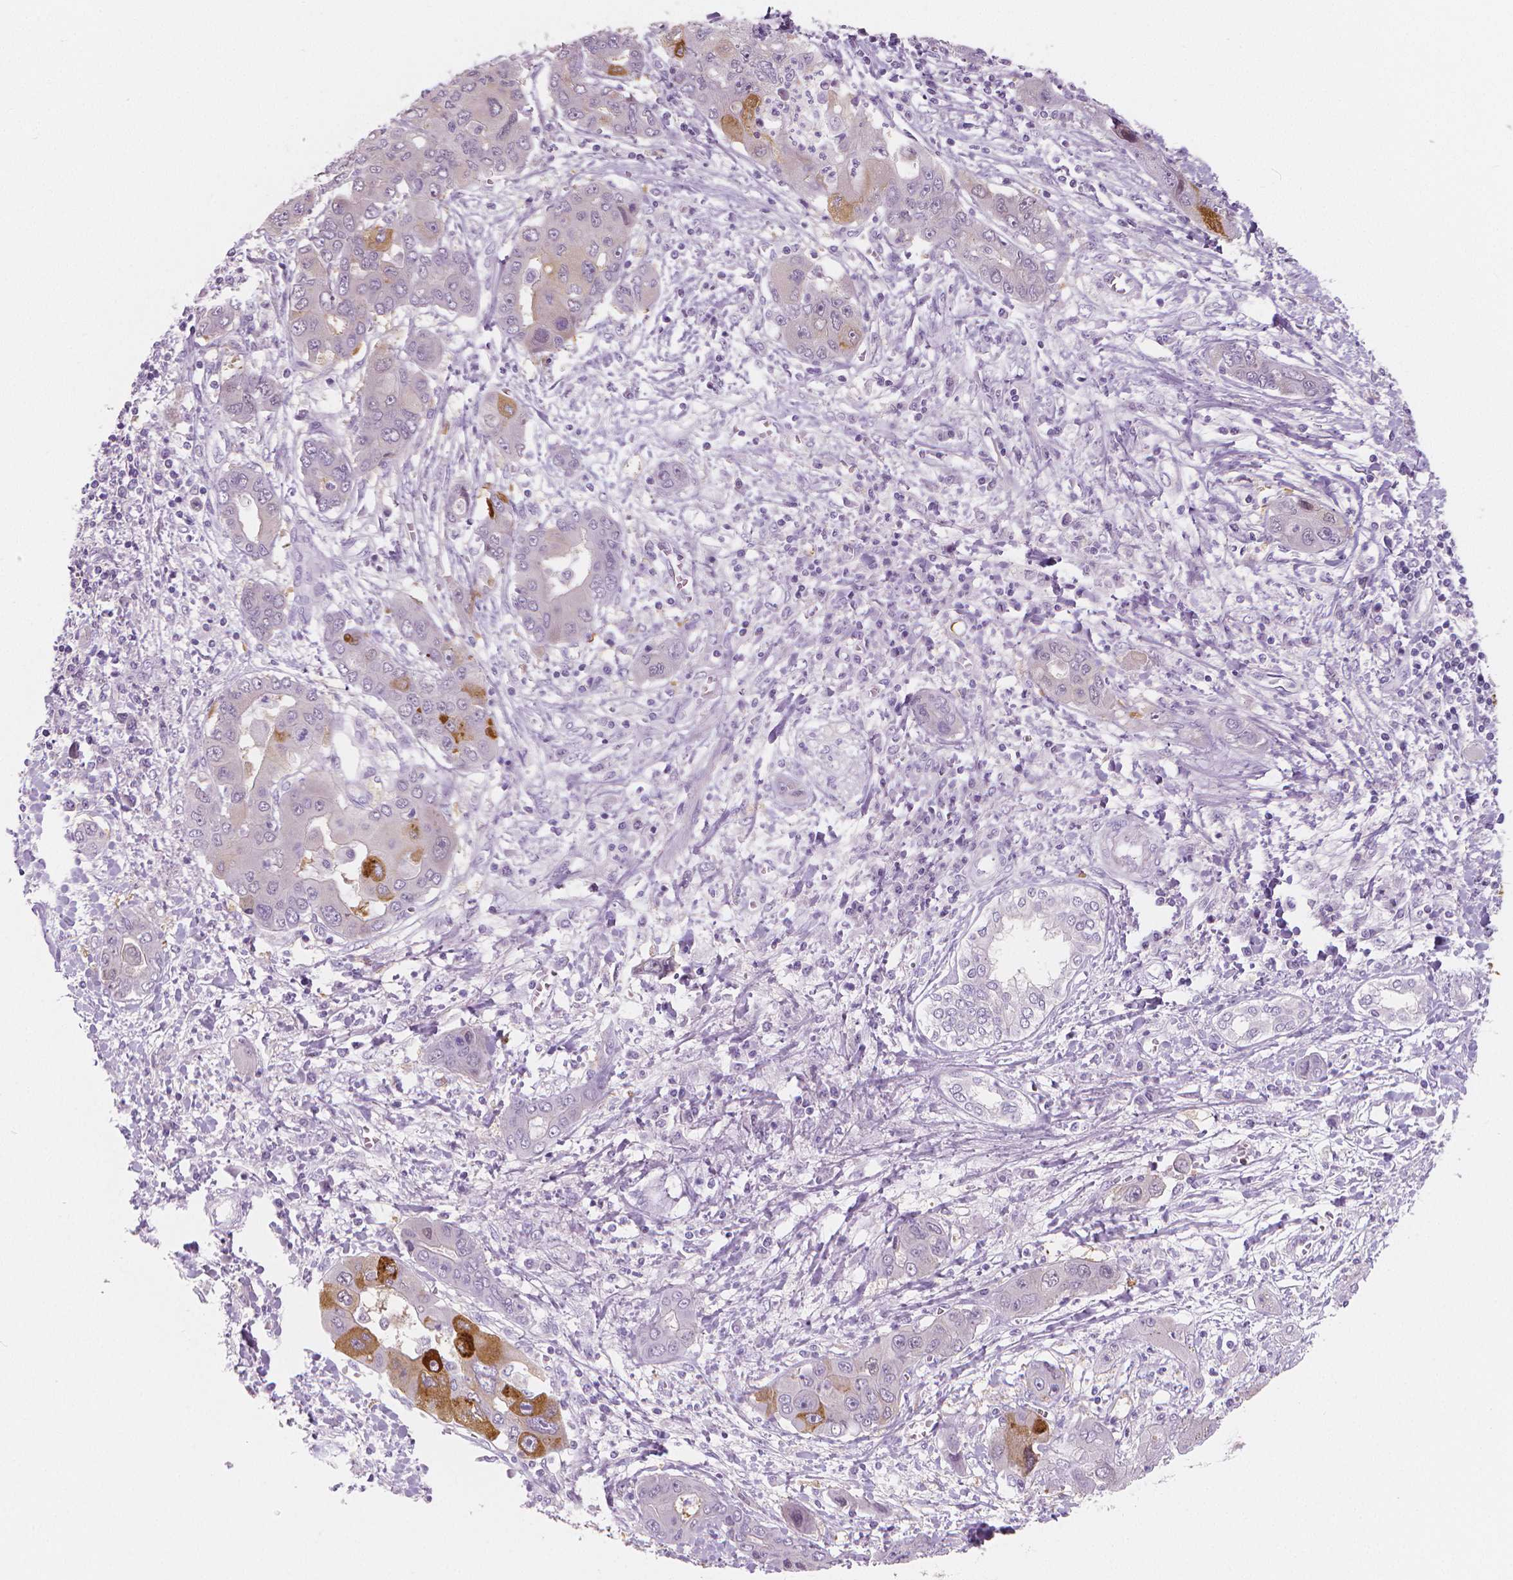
{"staining": {"intensity": "negative", "quantity": "none", "location": "none"}, "tissue": "liver cancer", "cell_type": "Tumor cells", "image_type": "cancer", "snomed": [{"axis": "morphology", "description": "Cholangiocarcinoma"}, {"axis": "topography", "description": "Liver"}], "caption": "Tumor cells are negative for brown protein staining in liver cancer (cholangiocarcinoma). Nuclei are stained in blue.", "gene": "APOA4", "patient": {"sex": "male", "age": 67}}